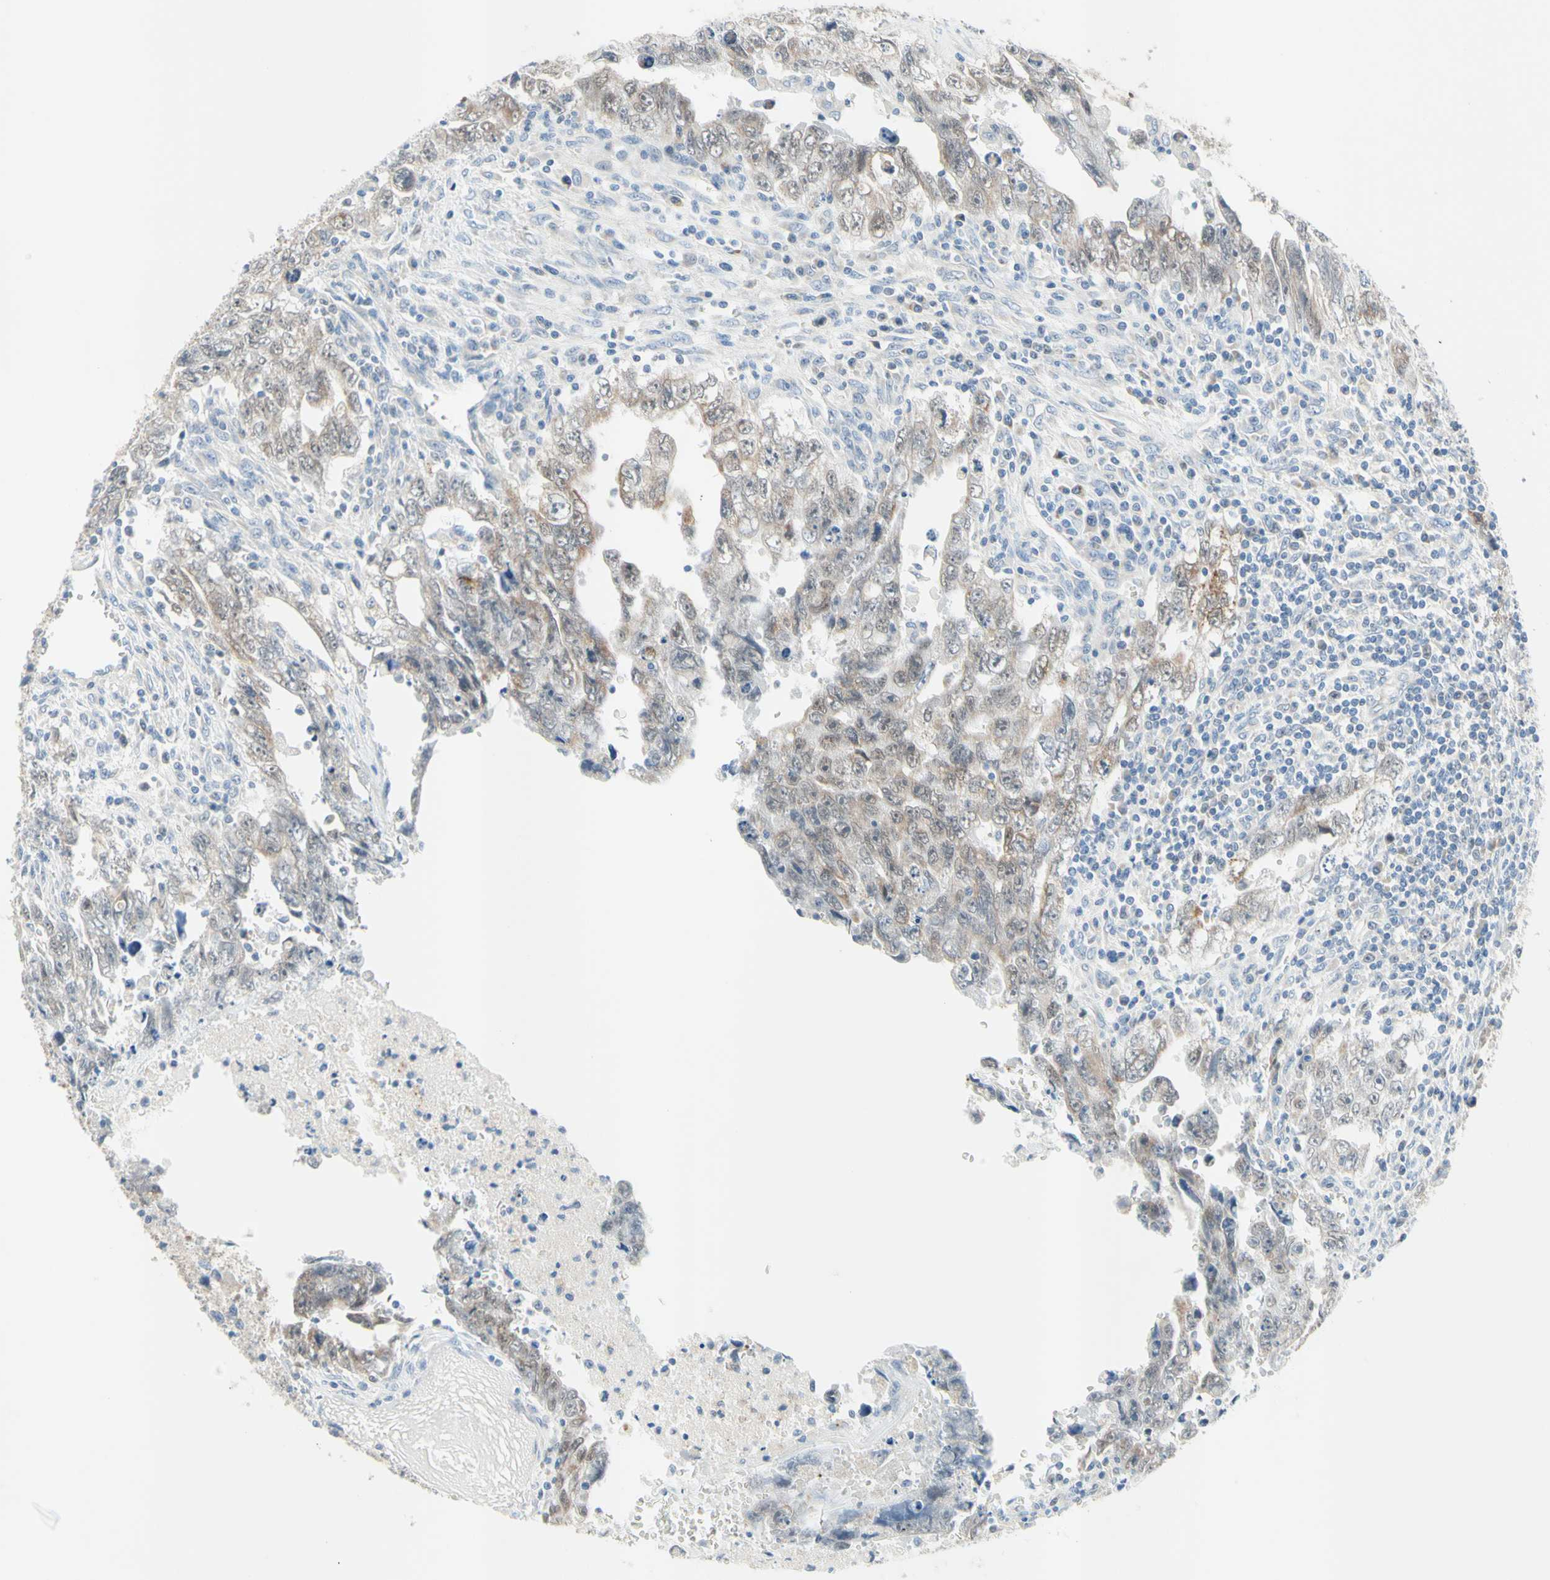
{"staining": {"intensity": "weak", "quantity": ">75%", "location": "cytoplasmic/membranous"}, "tissue": "testis cancer", "cell_type": "Tumor cells", "image_type": "cancer", "snomed": [{"axis": "morphology", "description": "Carcinoma, Embryonal, NOS"}, {"axis": "topography", "description": "Testis"}], "caption": "Tumor cells demonstrate low levels of weak cytoplasmic/membranous expression in about >75% of cells in testis cancer. The staining was performed using DAB (3,3'-diaminobenzidine), with brown indicating positive protein expression. Nuclei are stained blue with hematoxylin.", "gene": "MFF", "patient": {"sex": "male", "age": 28}}